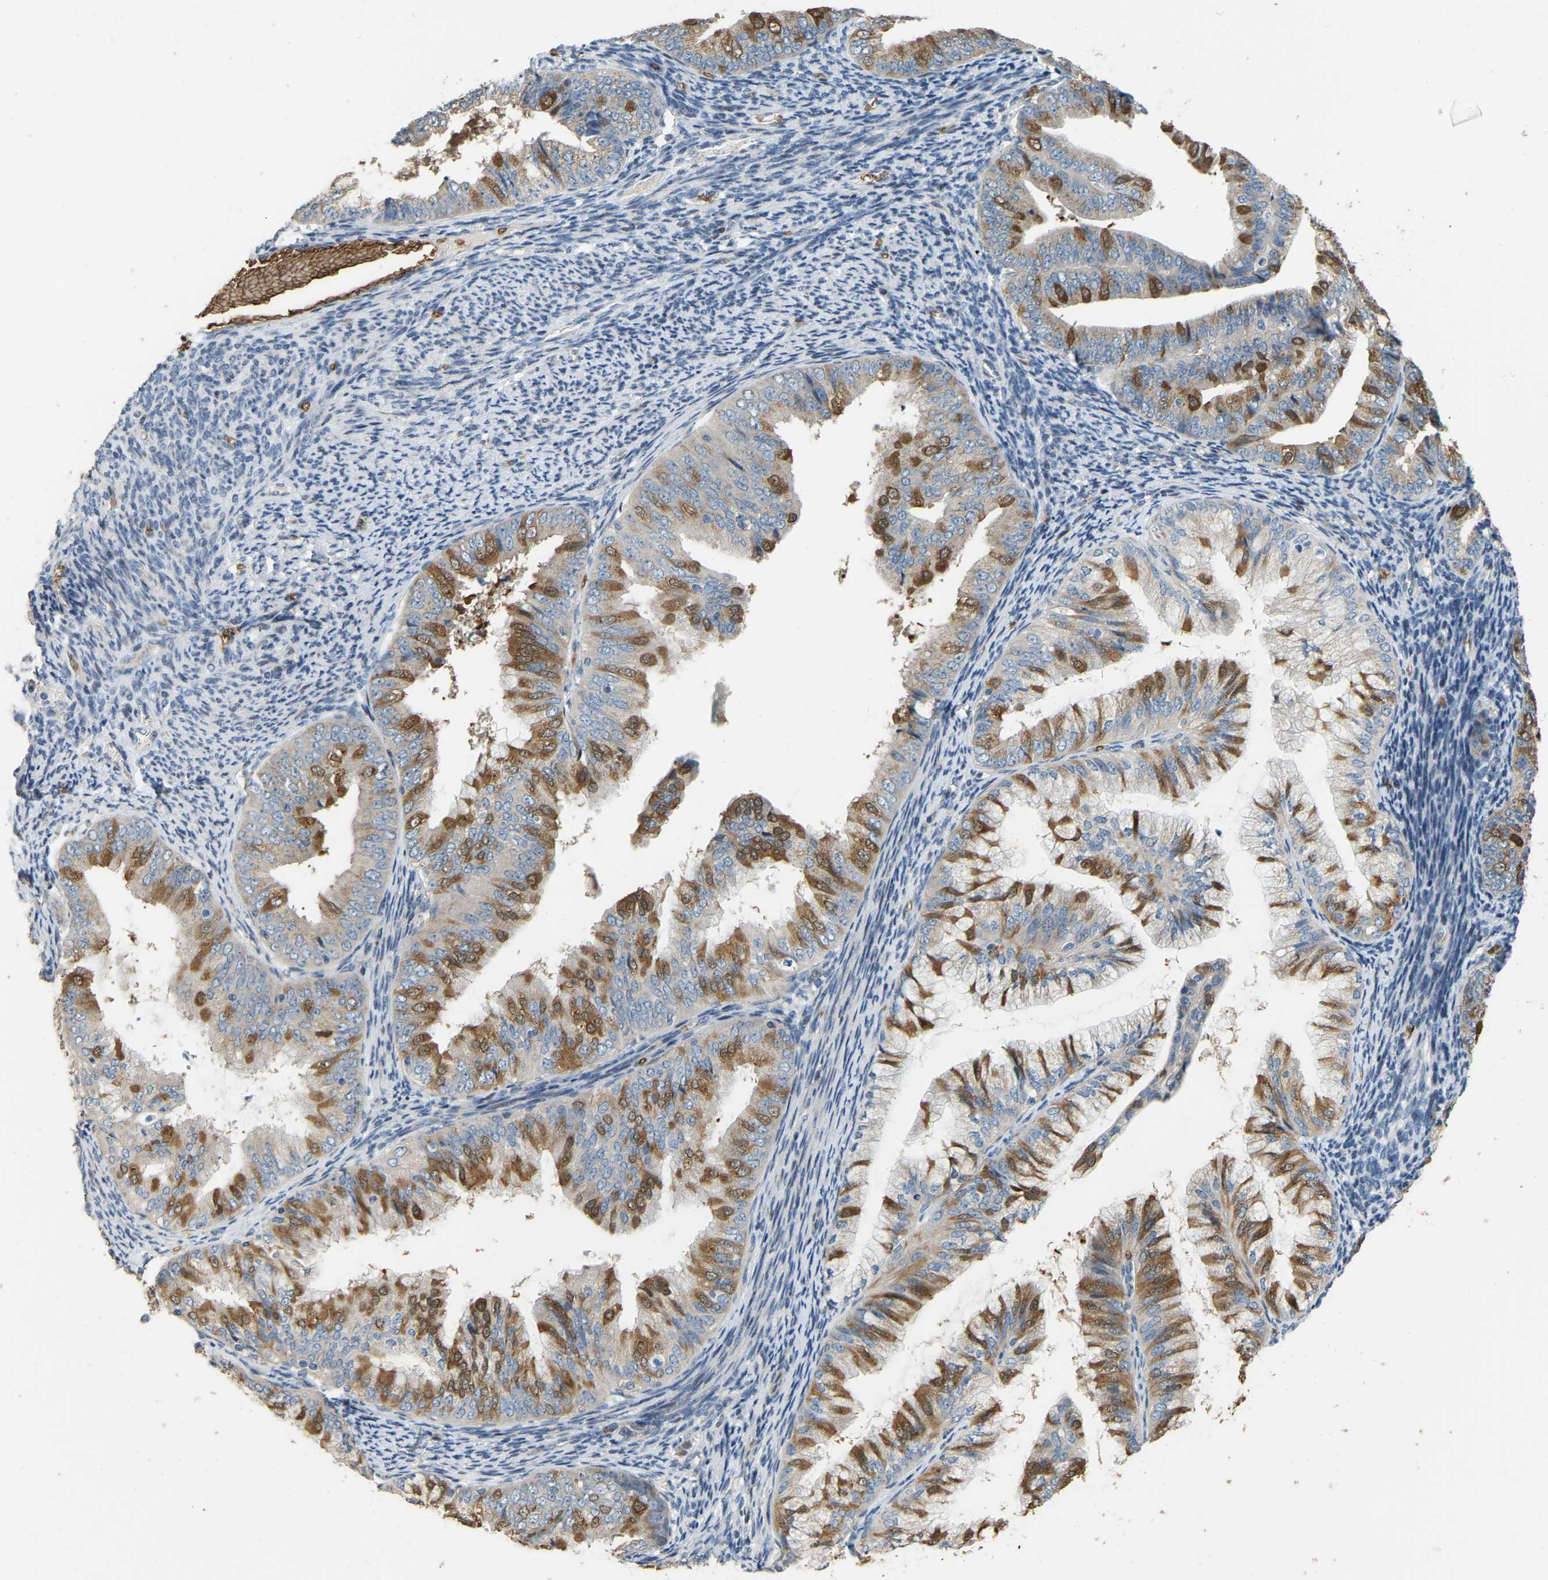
{"staining": {"intensity": "strong", "quantity": "25%-75%", "location": "cytoplasmic/membranous"}, "tissue": "endometrial cancer", "cell_type": "Tumor cells", "image_type": "cancer", "snomed": [{"axis": "morphology", "description": "Adenocarcinoma, NOS"}, {"axis": "topography", "description": "Endometrium"}], "caption": "Strong cytoplasmic/membranous protein positivity is present in about 25%-75% of tumor cells in adenocarcinoma (endometrial). (IHC, brightfield microscopy, high magnification).", "gene": "CFAP298", "patient": {"sex": "female", "age": 63}}